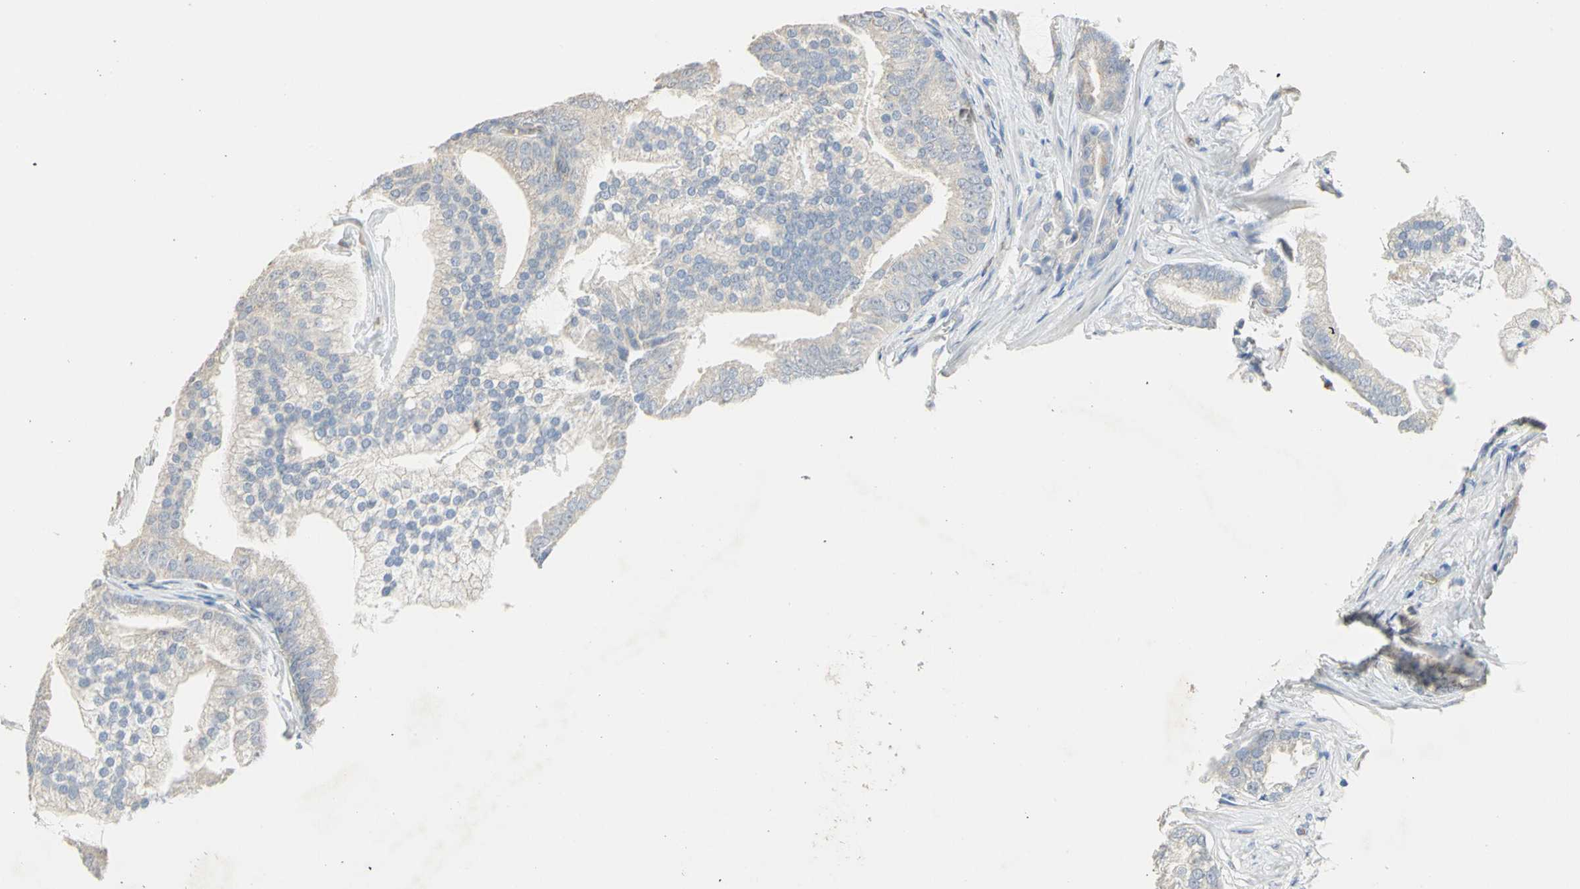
{"staining": {"intensity": "negative", "quantity": "none", "location": "none"}, "tissue": "prostate cancer", "cell_type": "Tumor cells", "image_type": "cancer", "snomed": [{"axis": "morphology", "description": "Adenocarcinoma, Low grade"}, {"axis": "topography", "description": "Prostate"}], "caption": "Protein analysis of prostate cancer exhibits no significant staining in tumor cells. (DAB immunohistochemistry visualized using brightfield microscopy, high magnification).", "gene": "DLGAP5", "patient": {"sex": "male", "age": 58}}